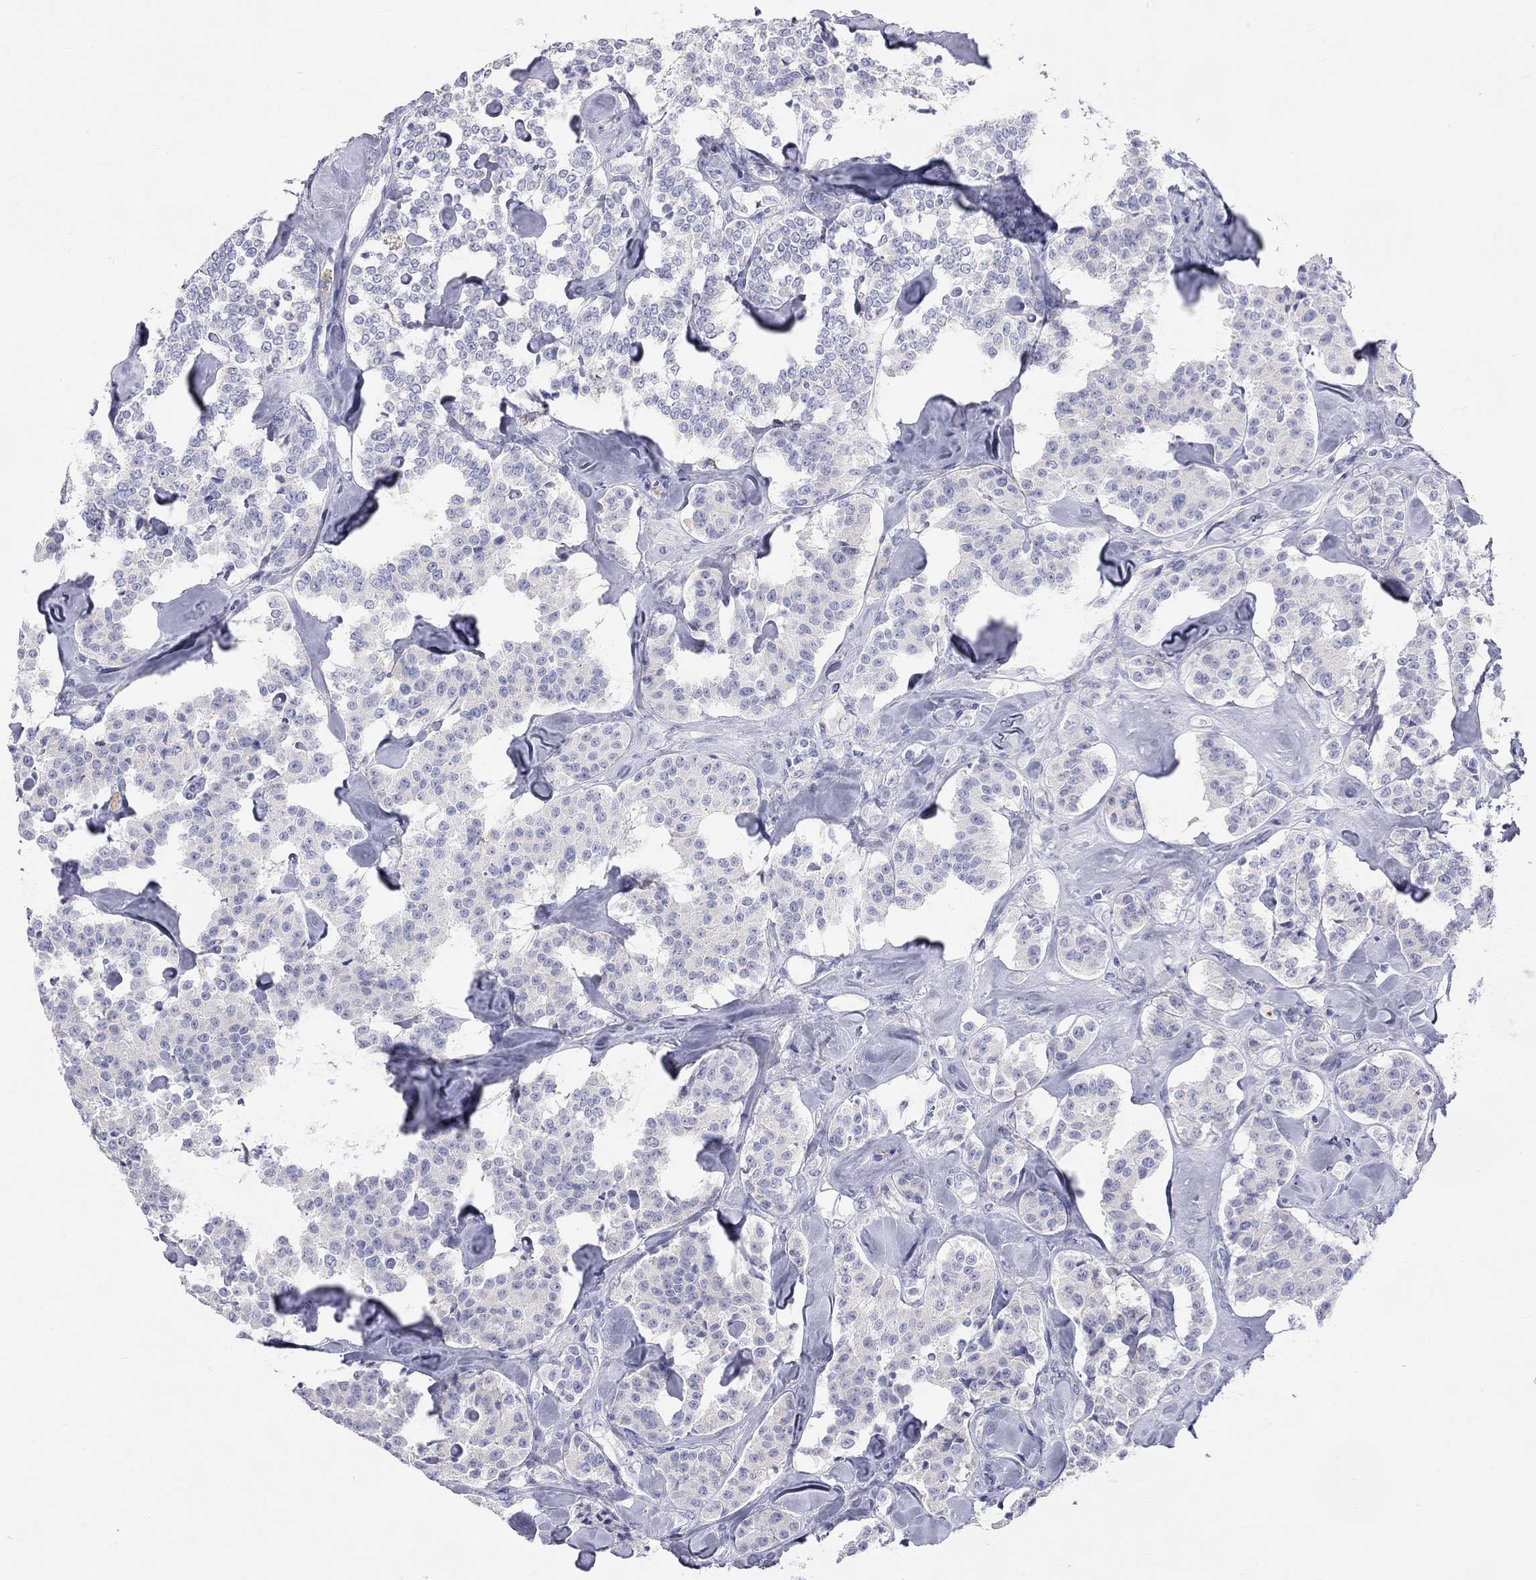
{"staining": {"intensity": "negative", "quantity": "none", "location": "none"}, "tissue": "carcinoid", "cell_type": "Tumor cells", "image_type": "cancer", "snomed": [{"axis": "morphology", "description": "Carcinoid, malignant, NOS"}, {"axis": "topography", "description": "Pancreas"}], "caption": "This is an immunohistochemistry (IHC) histopathology image of carcinoid. There is no expression in tumor cells.", "gene": "PCDHGC5", "patient": {"sex": "male", "age": 41}}